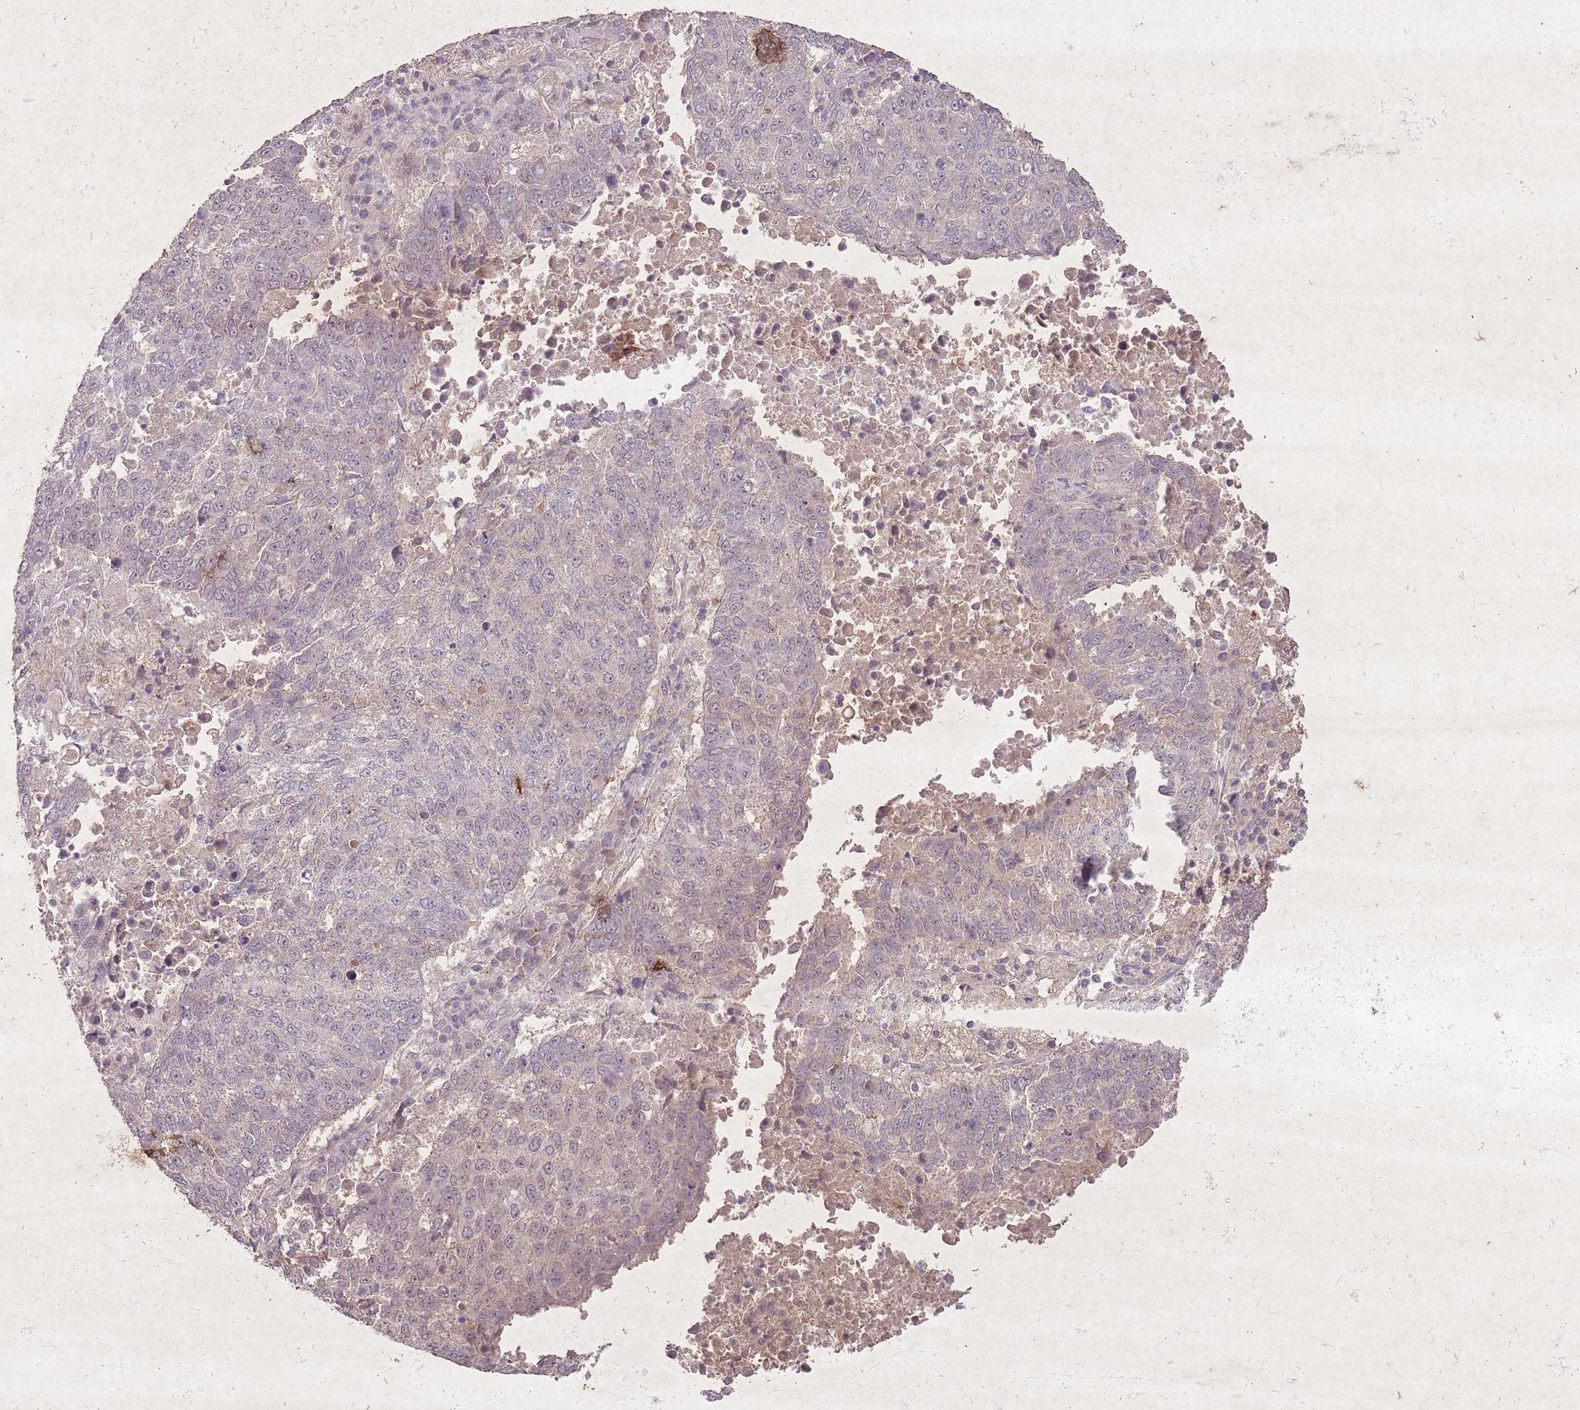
{"staining": {"intensity": "weak", "quantity": "<25%", "location": "cytoplasmic/membranous"}, "tissue": "lung cancer", "cell_type": "Tumor cells", "image_type": "cancer", "snomed": [{"axis": "morphology", "description": "Squamous cell carcinoma, NOS"}, {"axis": "topography", "description": "Lung"}], "caption": "Human lung cancer (squamous cell carcinoma) stained for a protein using IHC shows no positivity in tumor cells.", "gene": "CCNI", "patient": {"sex": "male", "age": 73}}